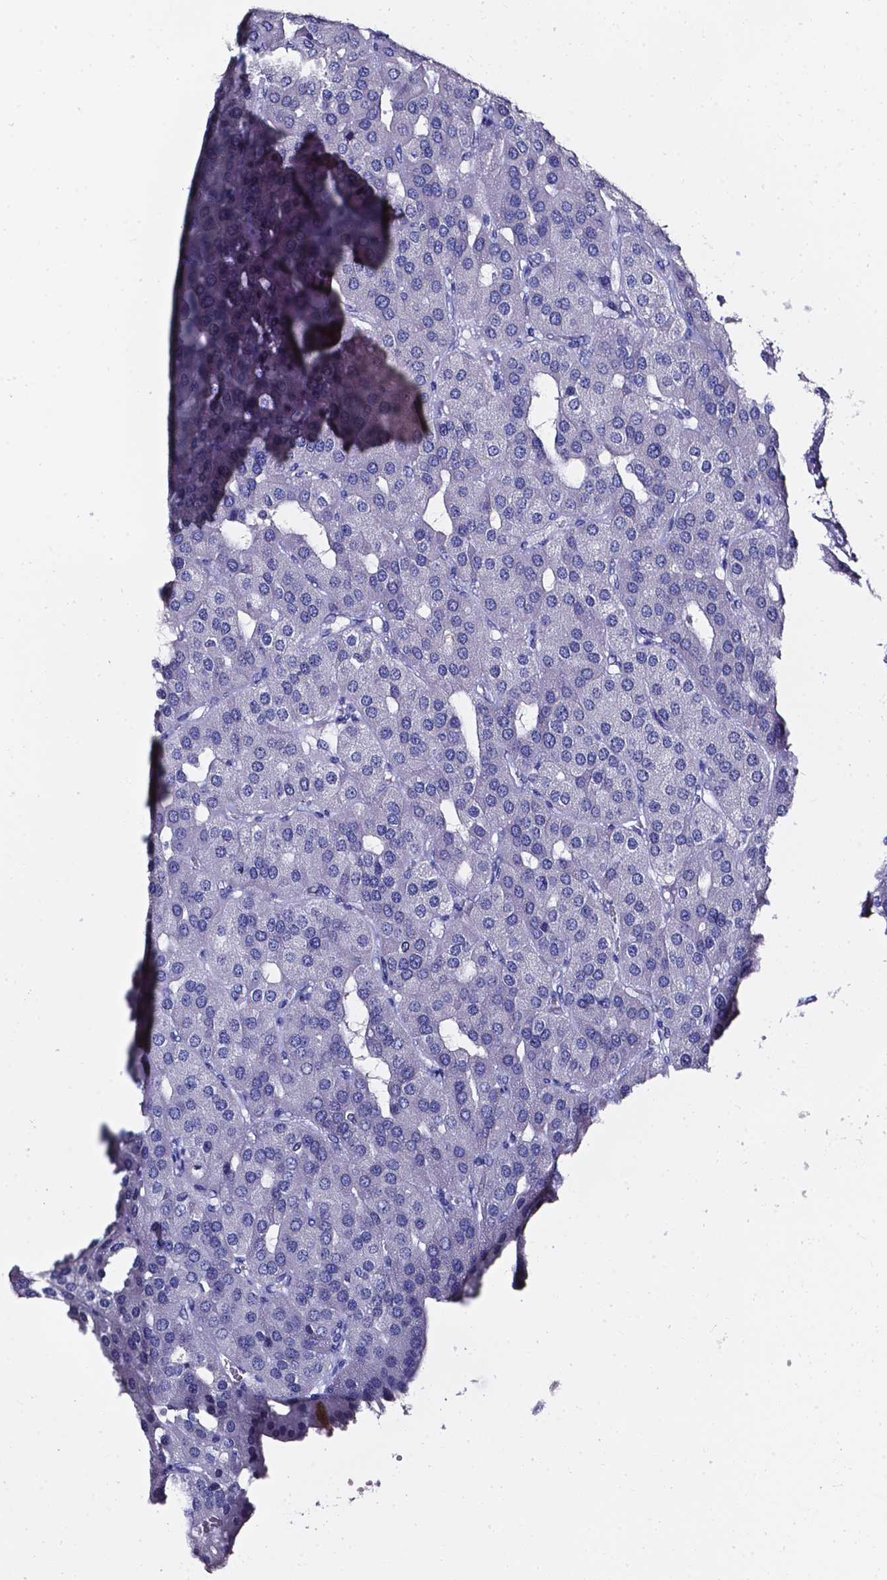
{"staining": {"intensity": "negative", "quantity": "none", "location": "none"}, "tissue": "parathyroid gland", "cell_type": "Glandular cells", "image_type": "normal", "snomed": [{"axis": "morphology", "description": "Normal tissue, NOS"}, {"axis": "morphology", "description": "Adenoma, NOS"}, {"axis": "topography", "description": "Parathyroid gland"}], "caption": "A photomicrograph of parathyroid gland stained for a protein reveals no brown staining in glandular cells. (Brightfield microscopy of DAB immunohistochemistry (IHC) at high magnification).", "gene": "AKR1B10", "patient": {"sex": "female", "age": 86}}